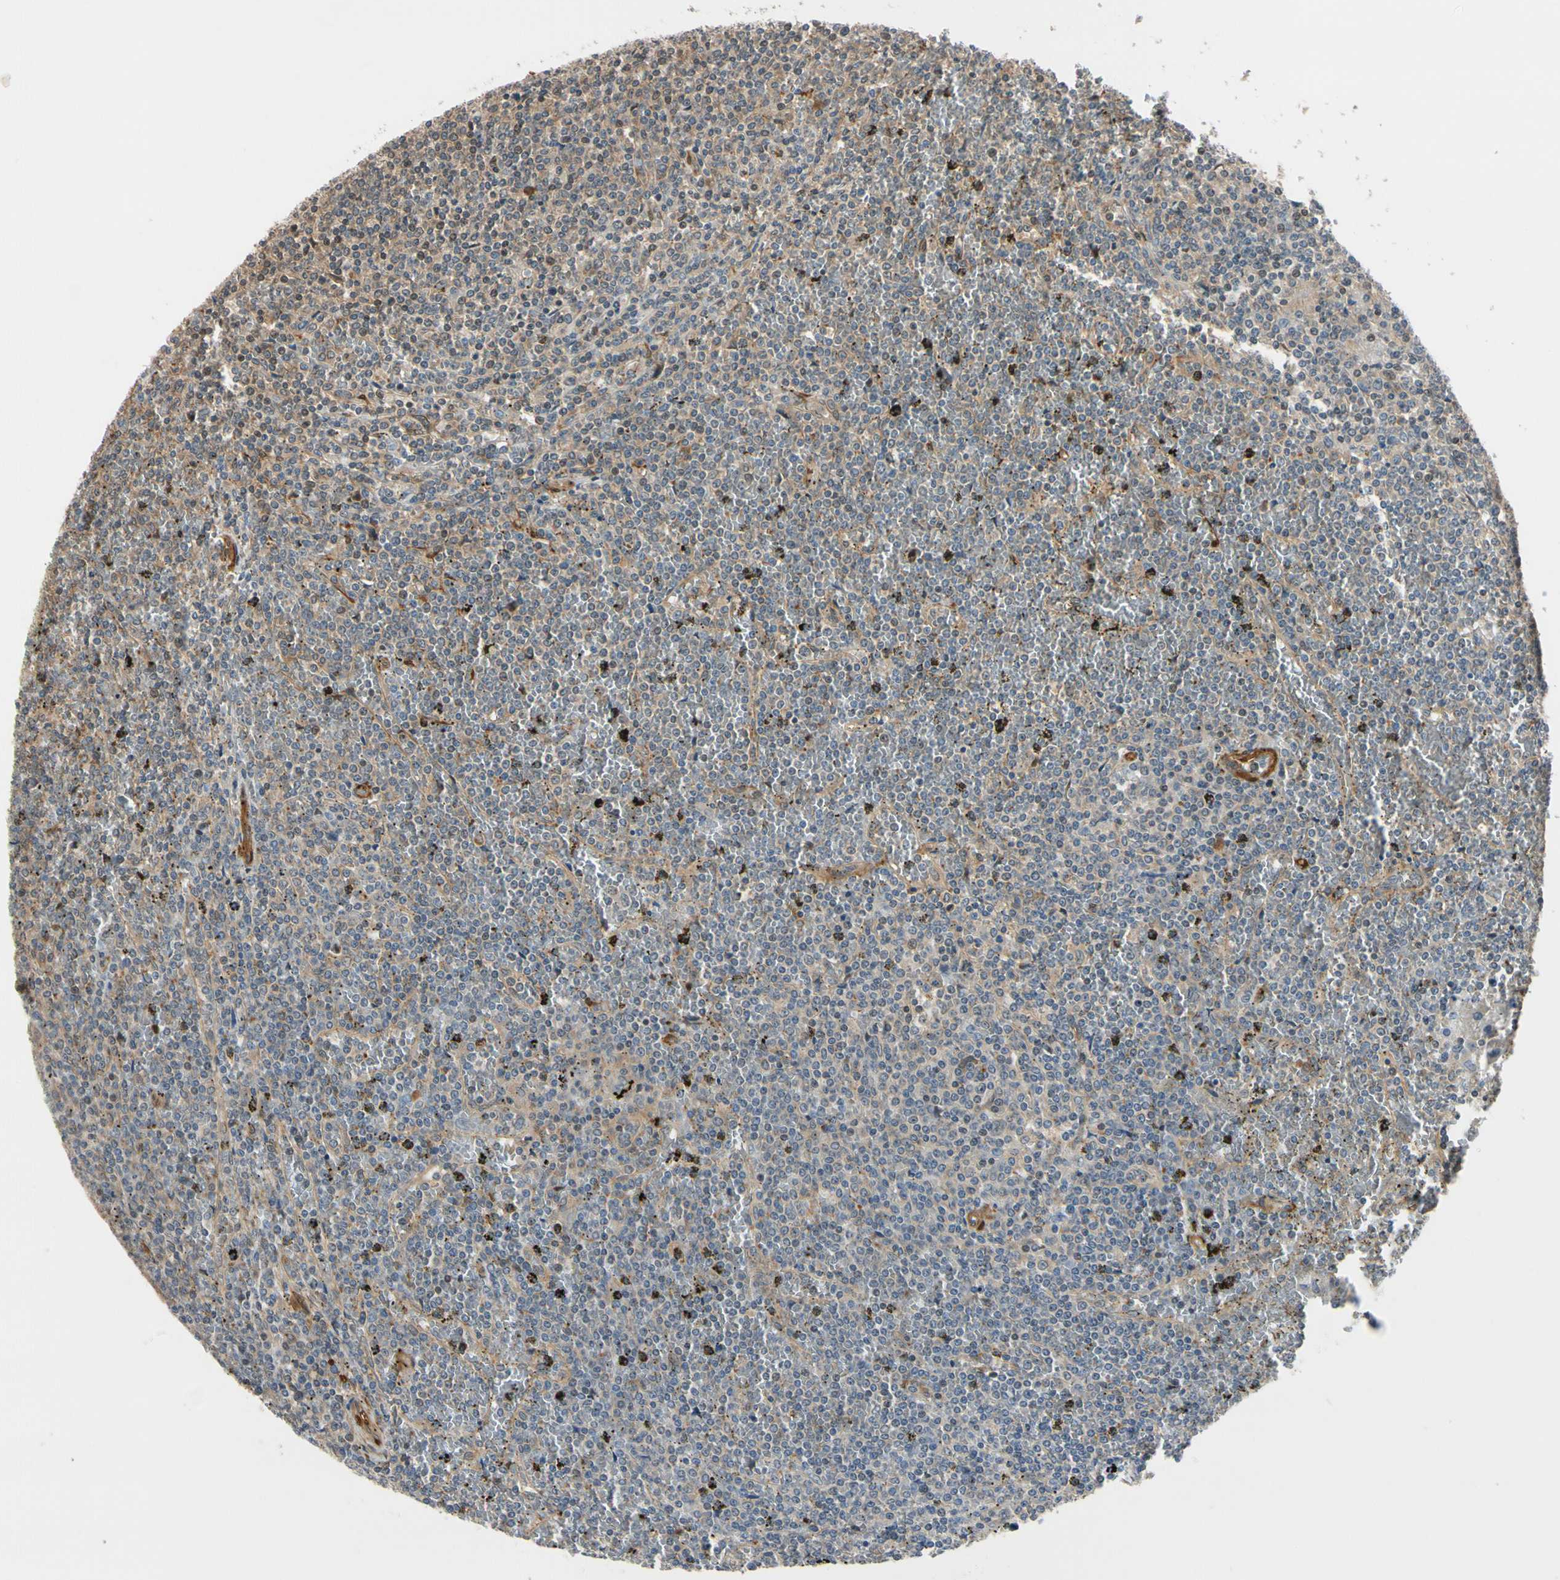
{"staining": {"intensity": "weak", "quantity": ">75%", "location": "cytoplasmic/membranous,nuclear"}, "tissue": "lymphoma", "cell_type": "Tumor cells", "image_type": "cancer", "snomed": [{"axis": "morphology", "description": "Malignant lymphoma, non-Hodgkin's type, Low grade"}, {"axis": "topography", "description": "Spleen"}], "caption": "The micrograph demonstrates a brown stain indicating the presence of a protein in the cytoplasmic/membranous and nuclear of tumor cells in low-grade malignant lymphoma, non-Hodgkin's type.", "gene": "RASGRF1", "patient": {"sex": "female", "age": 19}}